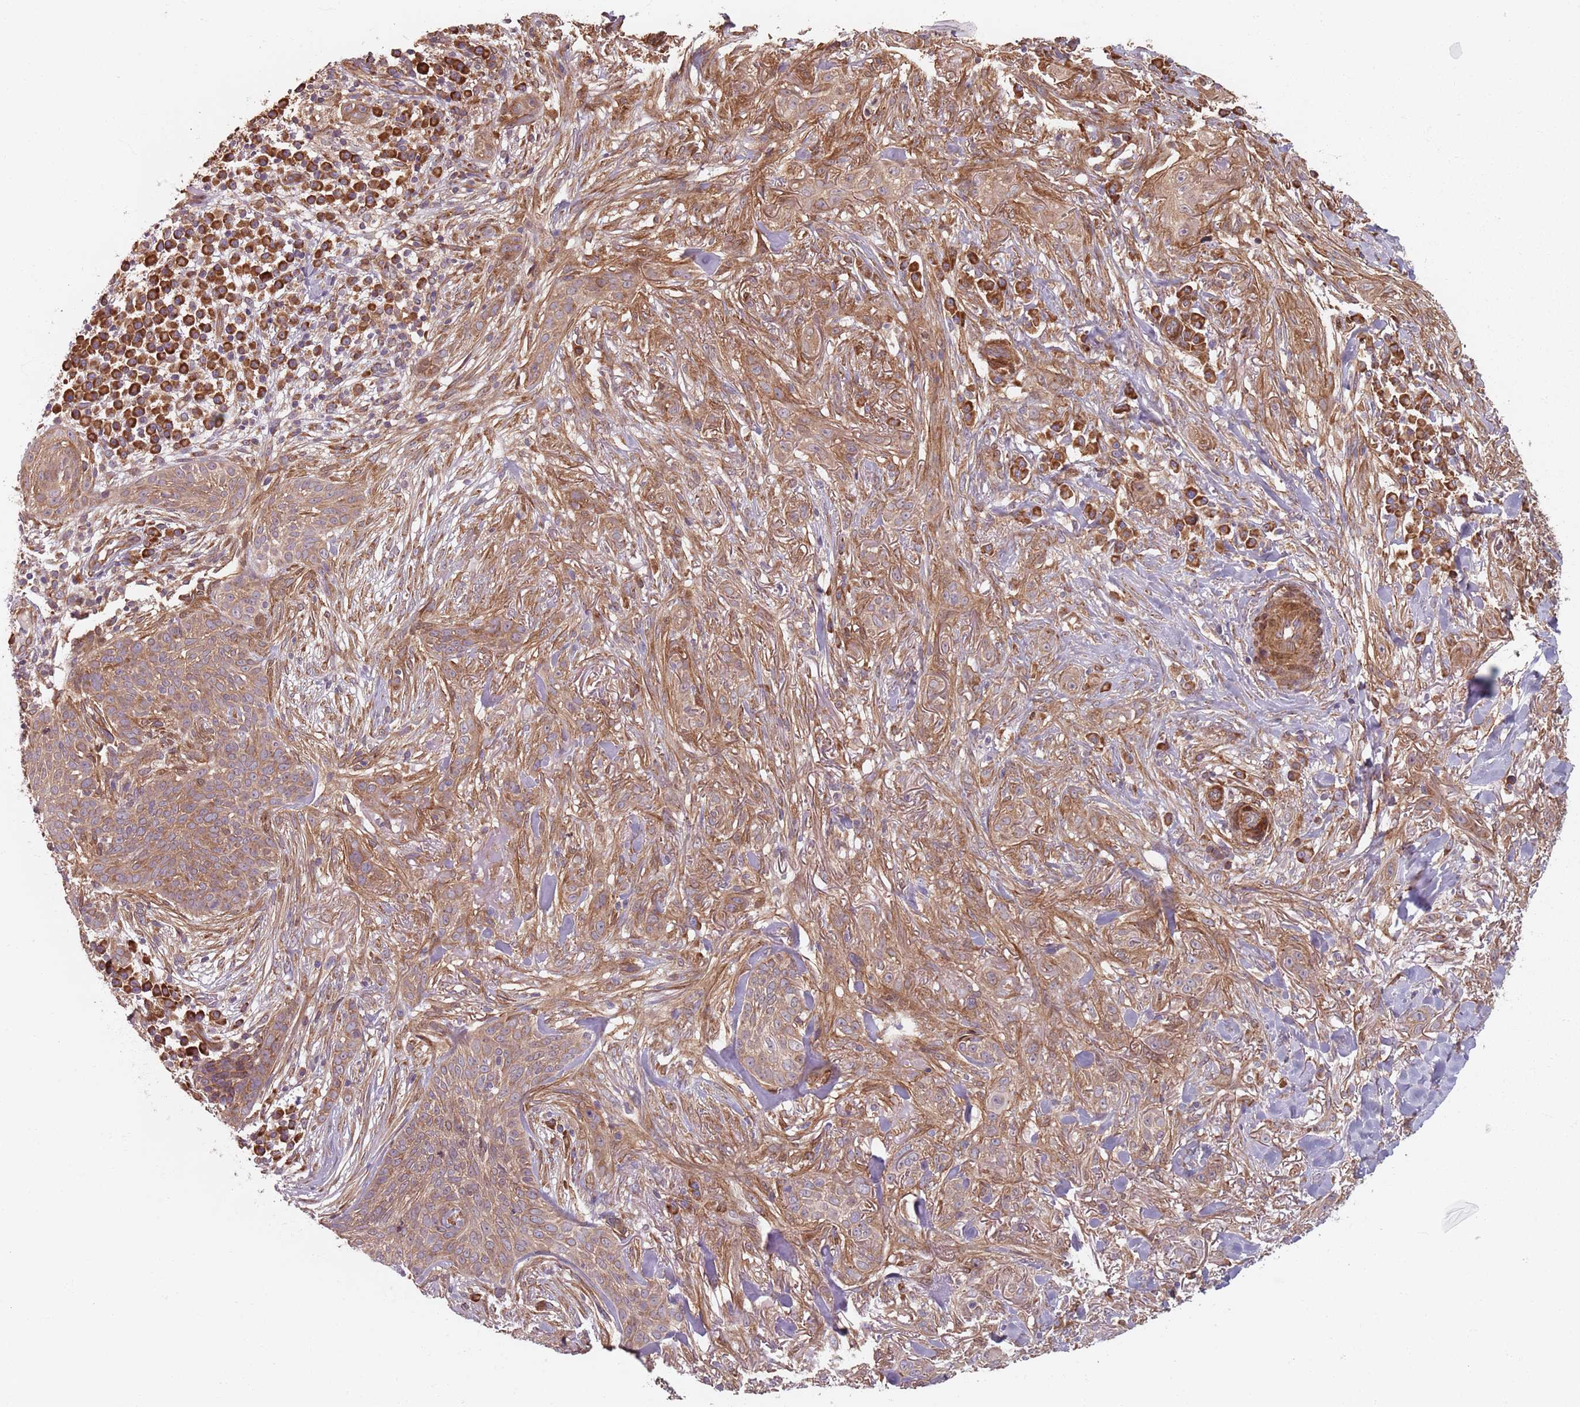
{"staining": {"intensity": "moderate", "quantity": ">75%", "location": "cytoplasmic/membranous"}, "tissue": "skin cancer", "cell_type": "Tumor cells", "image_type": "cancer", "snomed": [{"axis": "morphology", "description": "Basal cell carcinoma"}, {"axis": "topography", "description": "Skin"}], "caption": "A brown stain highlights moderate cytoplasmic/membranous positivity of a protein in human skin basal cell carcinoma tumor cells. (DAB (3,3'-diaminobenzidine) IHC, brown staining for protein, blue staining for nuclei).", "gene": "NOTCH3", "patient": {"sex": "male", "age": 72}}